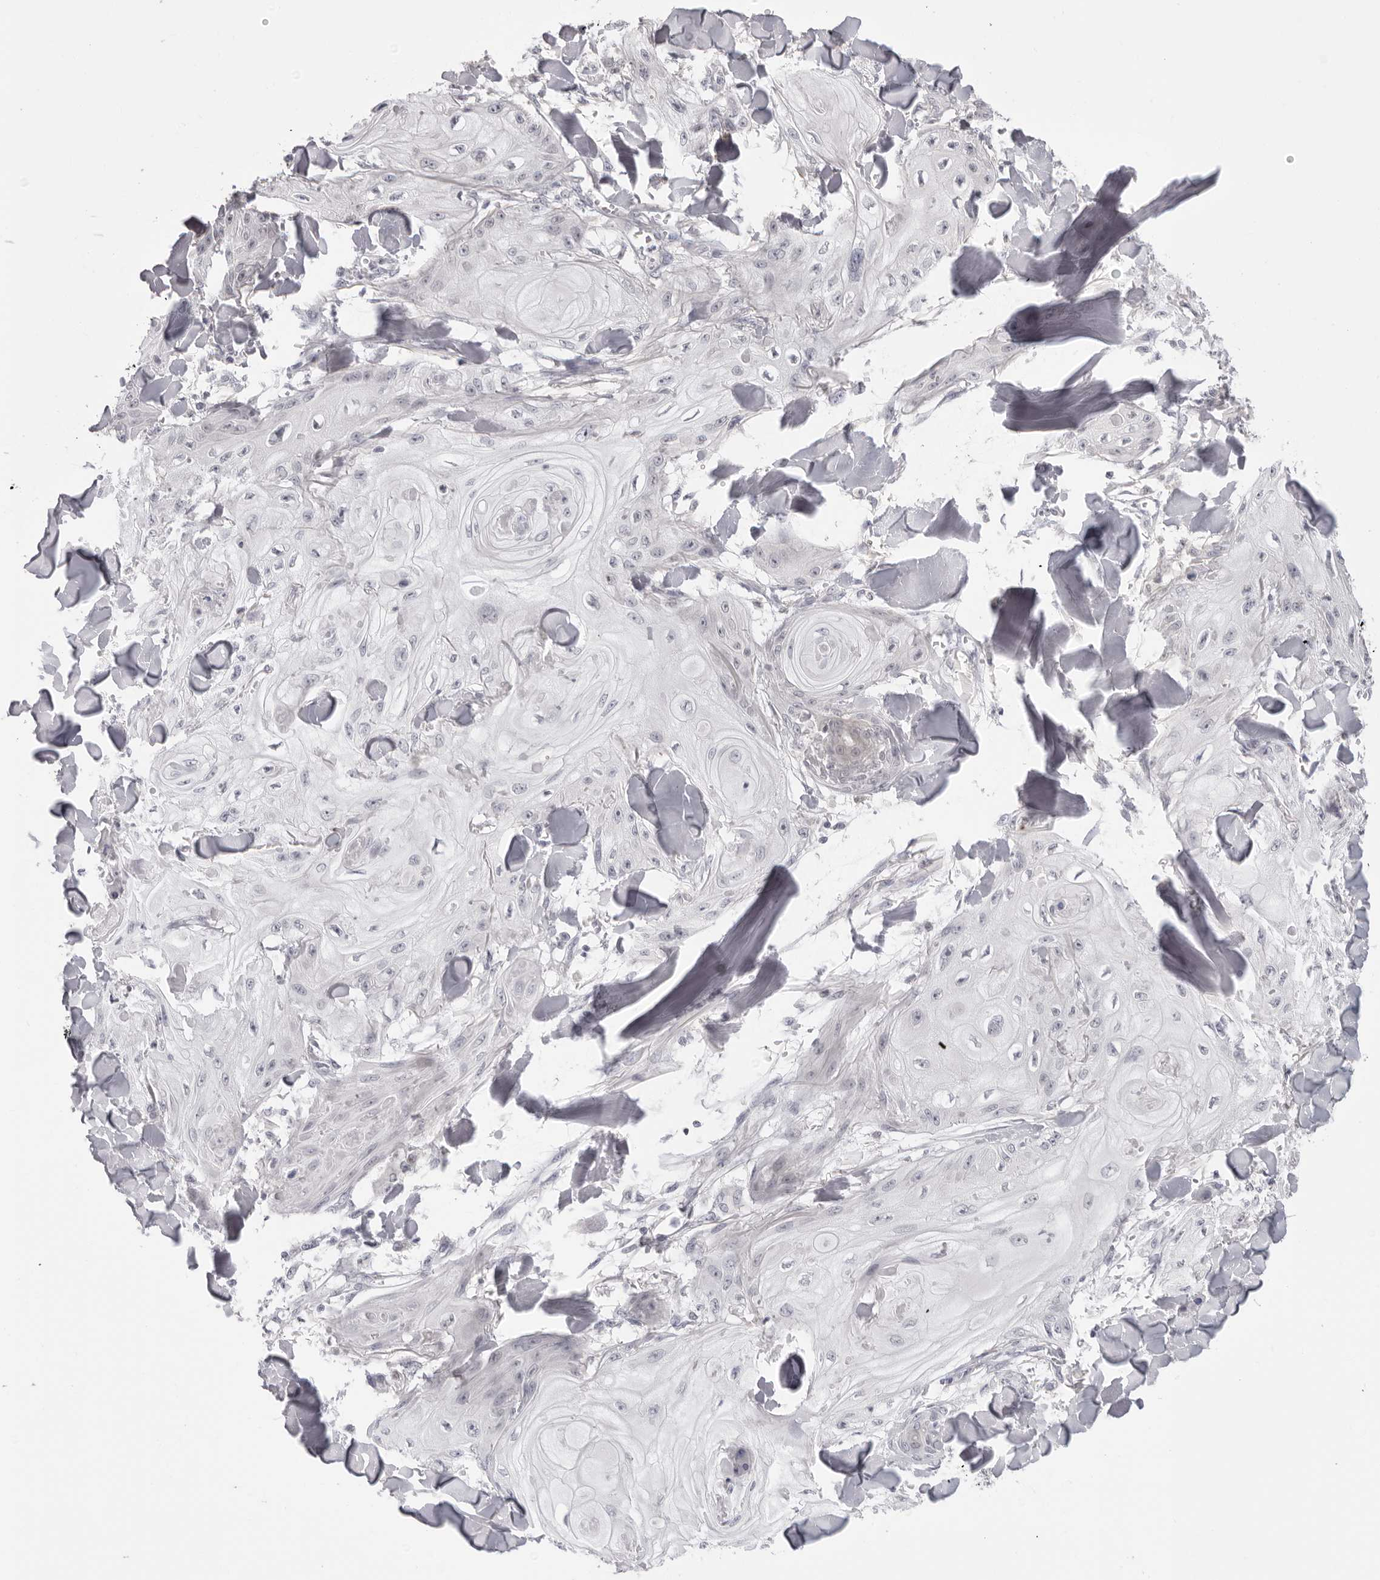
{"staining": {"intensity": "negative", "quantity": "none", "location": "none"}, "tissue": "skin cancer", "cell_type": "Tumor cells", "image_type": "cancer", "snomed": [{"axis": "morphology", "description": "Squamous cell carcinoma, NOS"}, {"axis": "topography", "description": "Skin"}], "caption": "This is an immunohistochemistry photomicrograph of human skin cancer (squamous cell carcinoma). There is no staining in tumor cells.", "gene": "ACP6", "patient": {"sex": "male", "age": 74}}